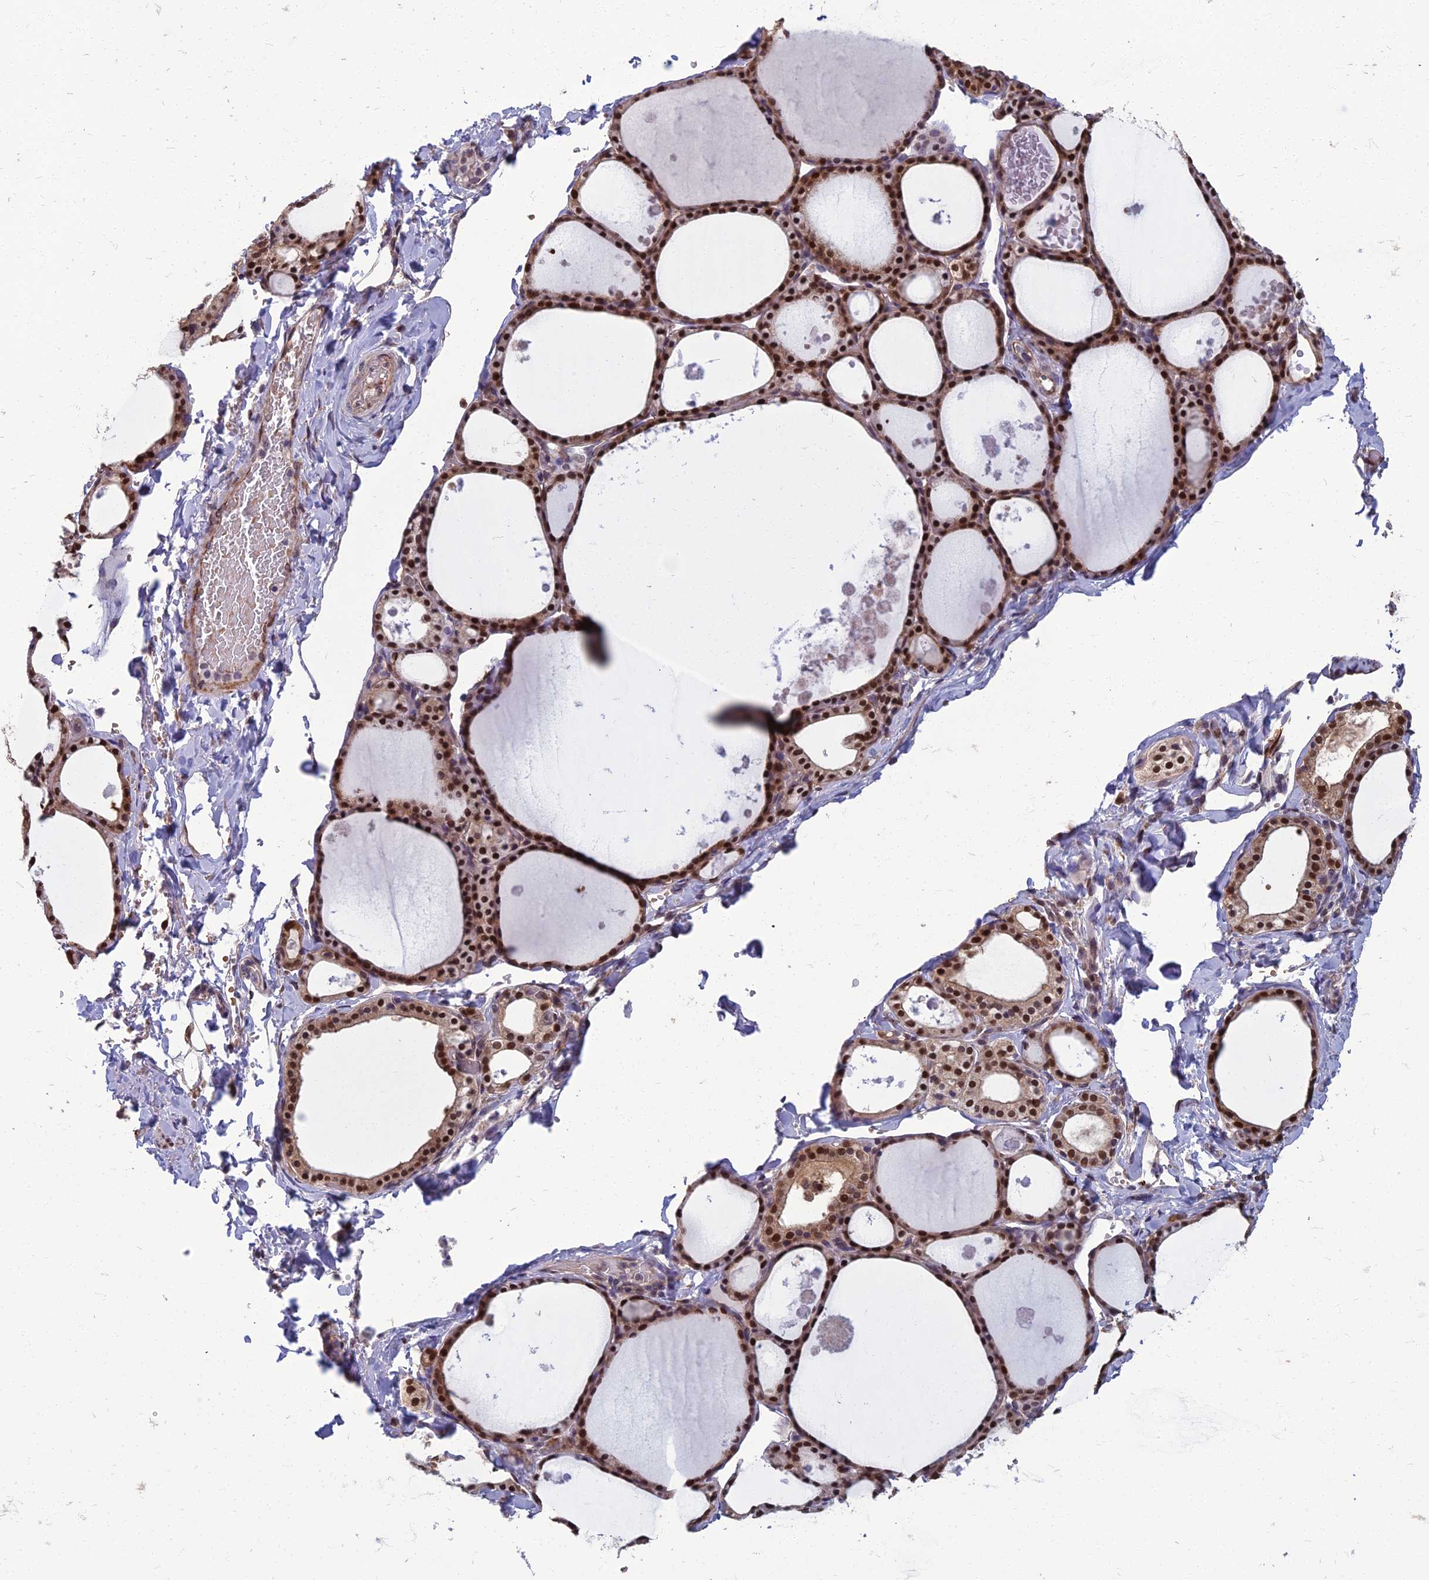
{"staining": {"intensity": "strong", "quantity": ">75%", "location": "cytoplasmic/membranous,nuclear"}, "tissue": "thyroid gland", "cell_type": "Glandular cells", "image_type": "normal", "snomed": [{"axis": "morphology", "description": "Normal tissue, NOS"}, {"axis": "topography", "description": "Thyroid gland"}], "caption": "Thyroid gland stained with DAB IHC reveals high levels of strong cytoplasmic/membranous,nuclear expression in approximately >75% of glandular cells. (DAB IHC with brightfield microscopy, high magnification).", "gene": "NR4A3", "patient": {"sex": "male", "age": 56}}